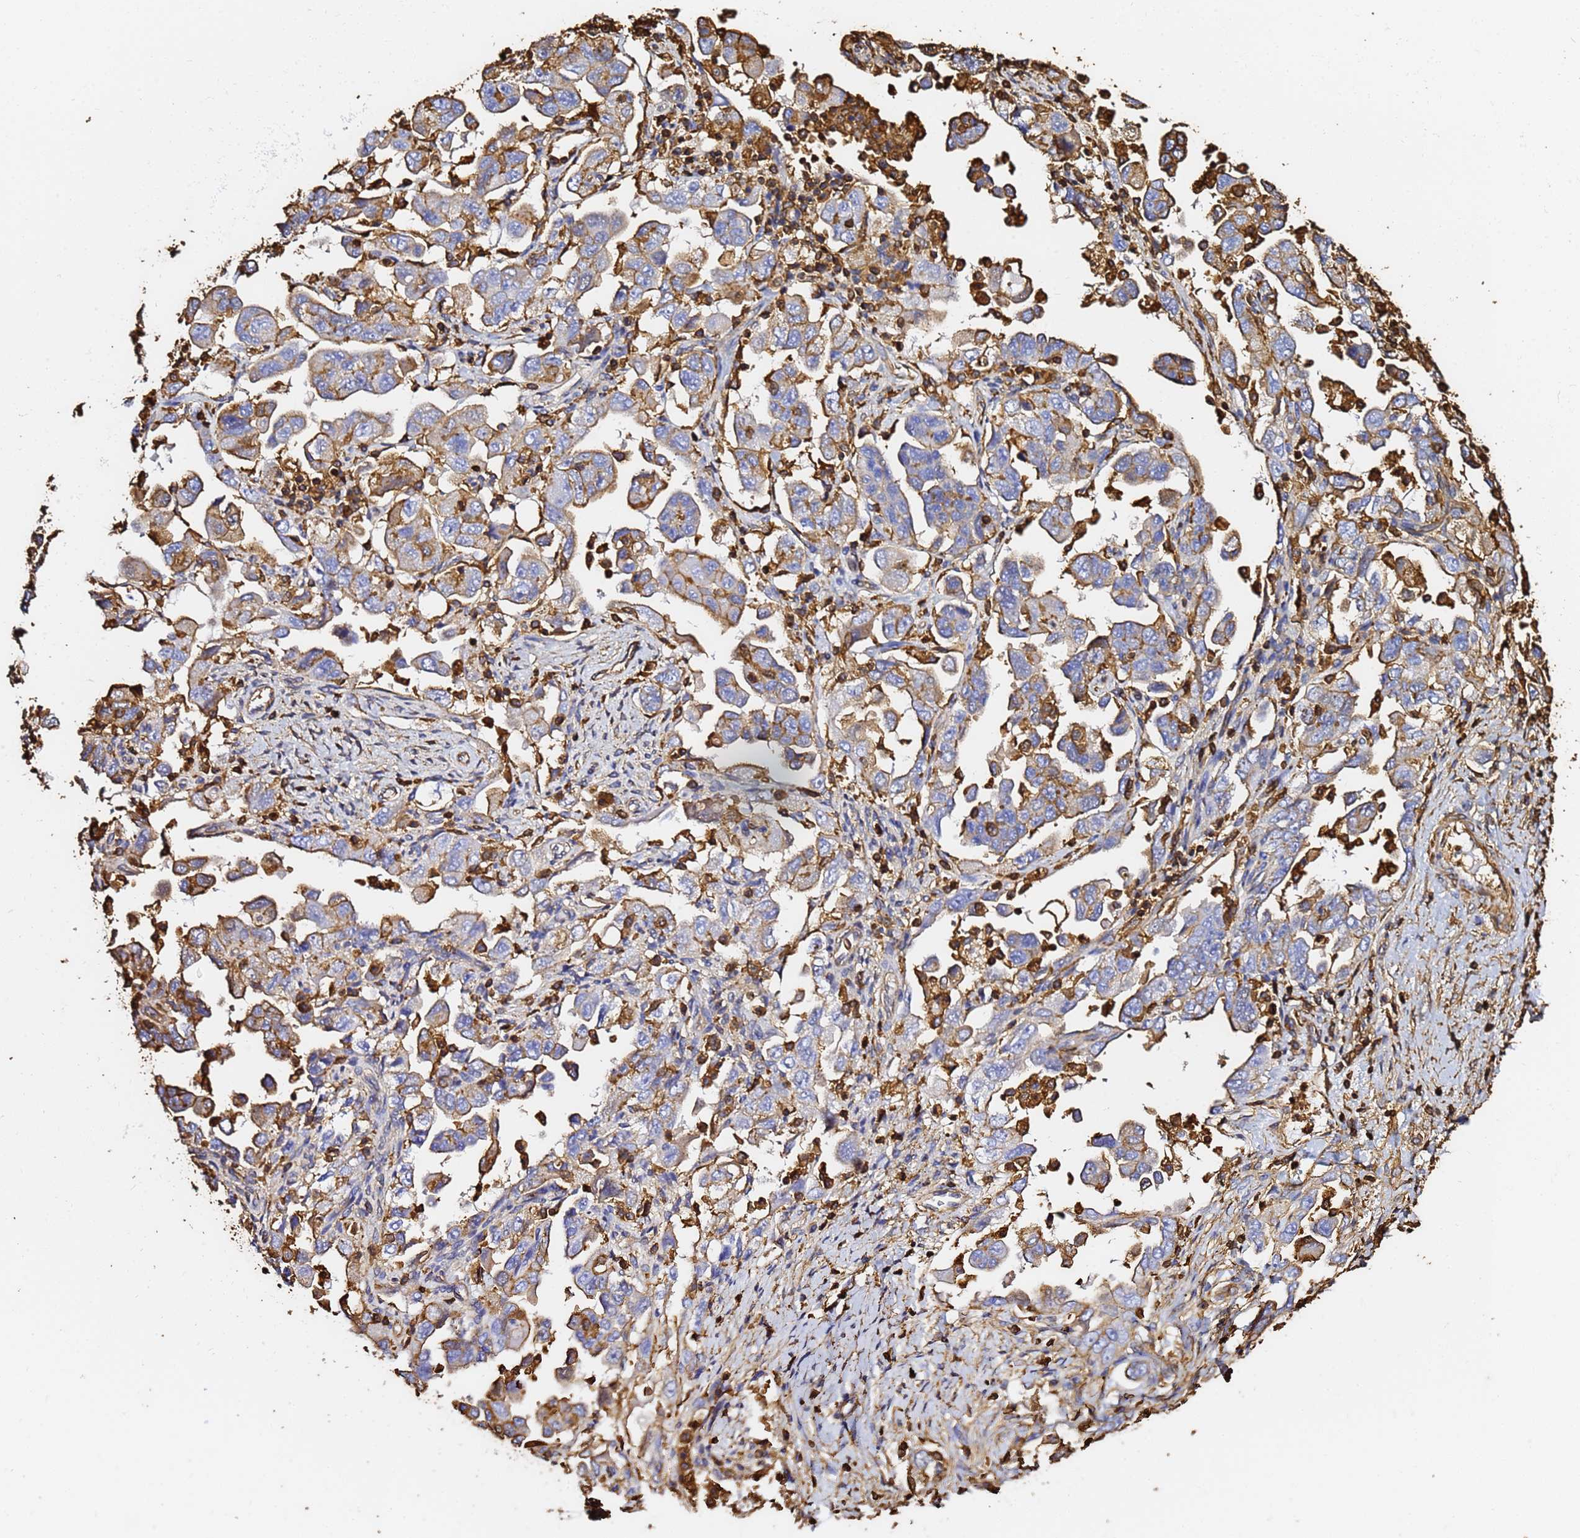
{"staining": {"intensity": "moderate", "quantity": "25%-75%", "location": "cytoplasmic/membranous"}, "tissue": "ovarian cancer", "cell_type": "Tumor cells", "image_type": "cancer", "snomed": [{"axis": "morphology", "description": "Carcinoma, NOS"}, {"axis": "morphology", "description": "Cystadenocarcinoma, serous, NOS"}, {"axis": "topography", "description": "Ovary"}], "caption": "Immunohistochemical staining of human serous cystadenocarcinoma (ovarian) demonstrates medium levels of moderate cytoplasmic/membranous protein positivity in approximately 25%-75% of tumor cells. (Brightfield microscopy of DAB IHC at high magnification).", "gene": "ACTB", "patient": {"sex": "female", "age": 69}}